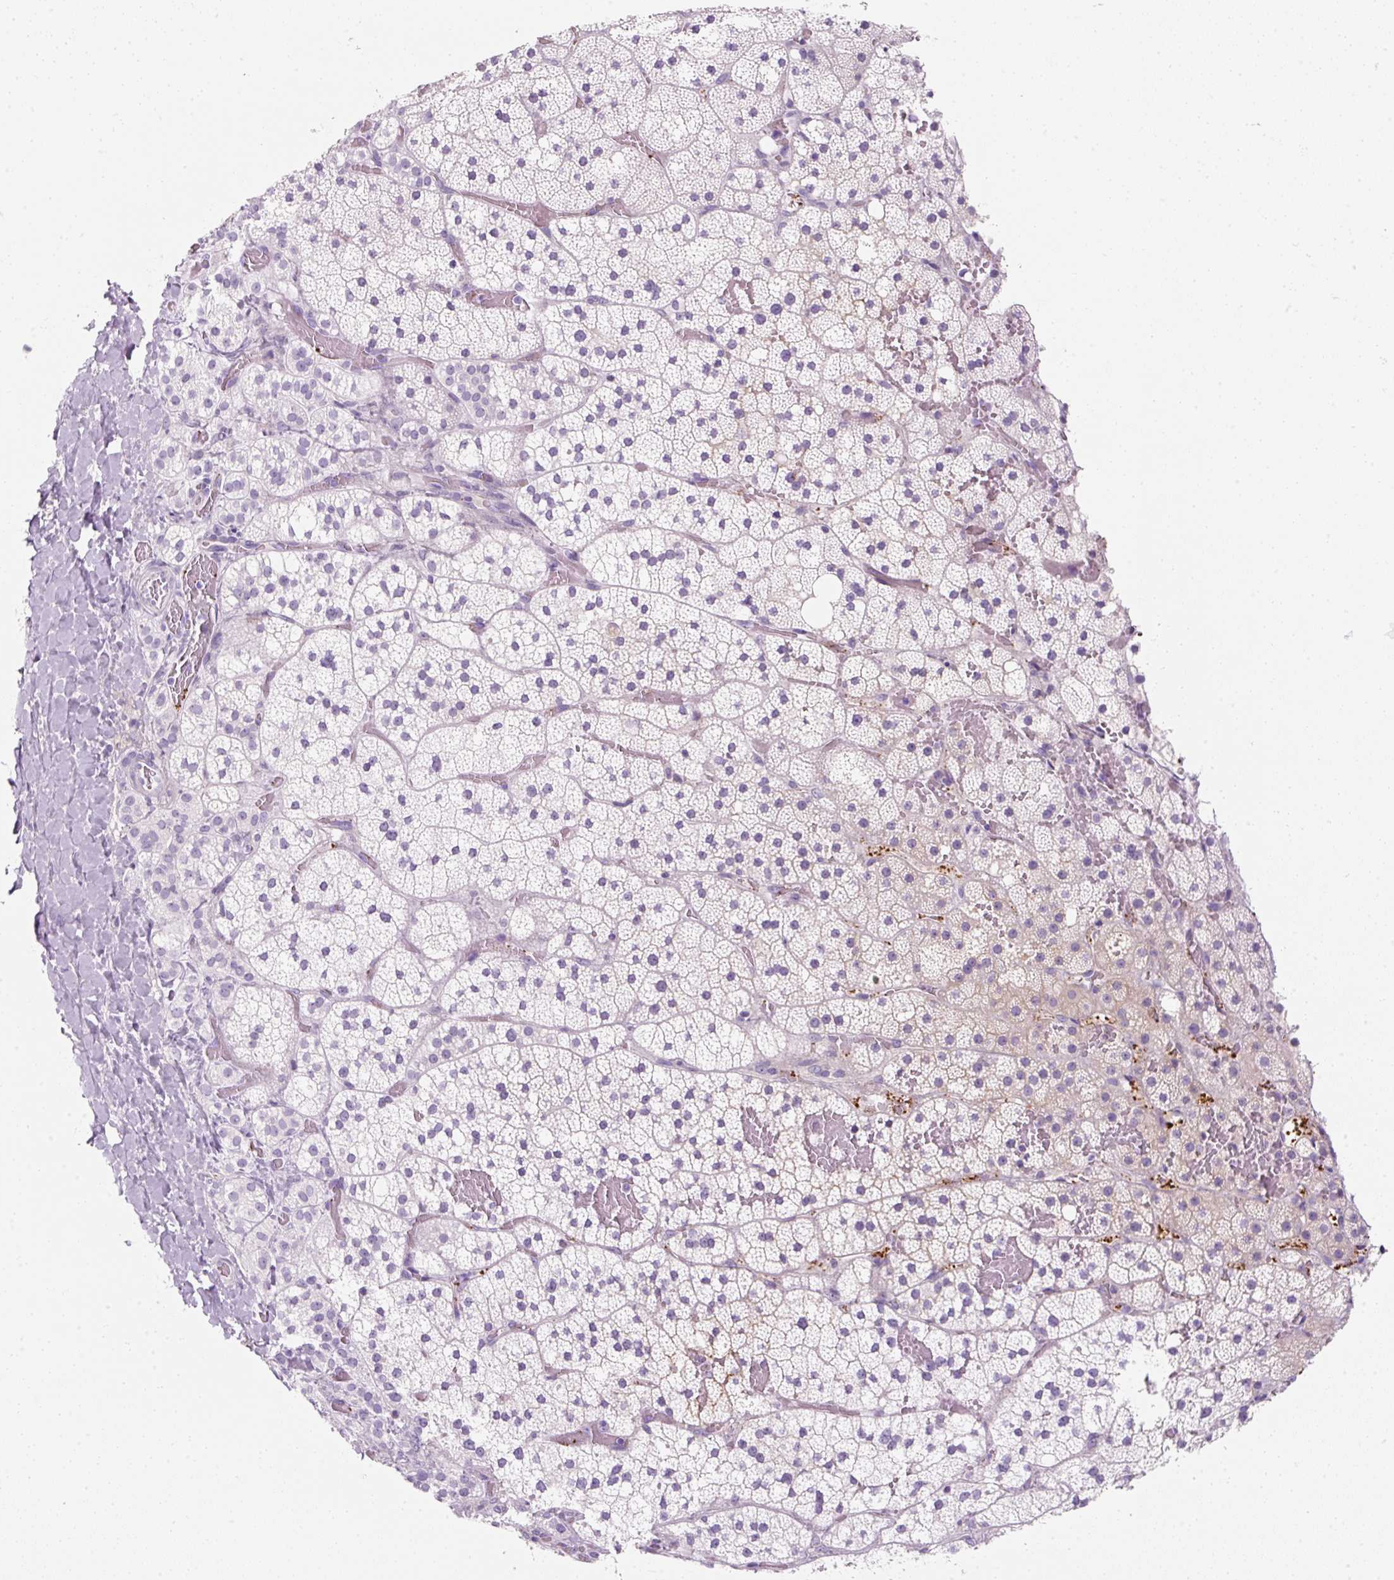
{"staining": {"intensity": "weak", "quantity": "25%-75%", "location": "cytoplasmic/membranous"}, "tissue": "adrenal gland", "cell_type": "Glandular cells", "image_type": "normal", "snomed": [{"axis": "morphology", "description": "Normal tissue, NOS"}, {"axis": "topography", "description": "Adrenal gland"}], "caption": "Immunohistochemistry image of unremarkable adrenal gland: human adrenal gland stained using immunohistochemistry displays low levels of weak protein expression localized specifically in the cytoplasmic/membranous of glandular cells, appearing as a cytoplasmic/membranous brown color.", "gene": "ENSG00000288796", "patient": {"sex": "male", "age": 53}}